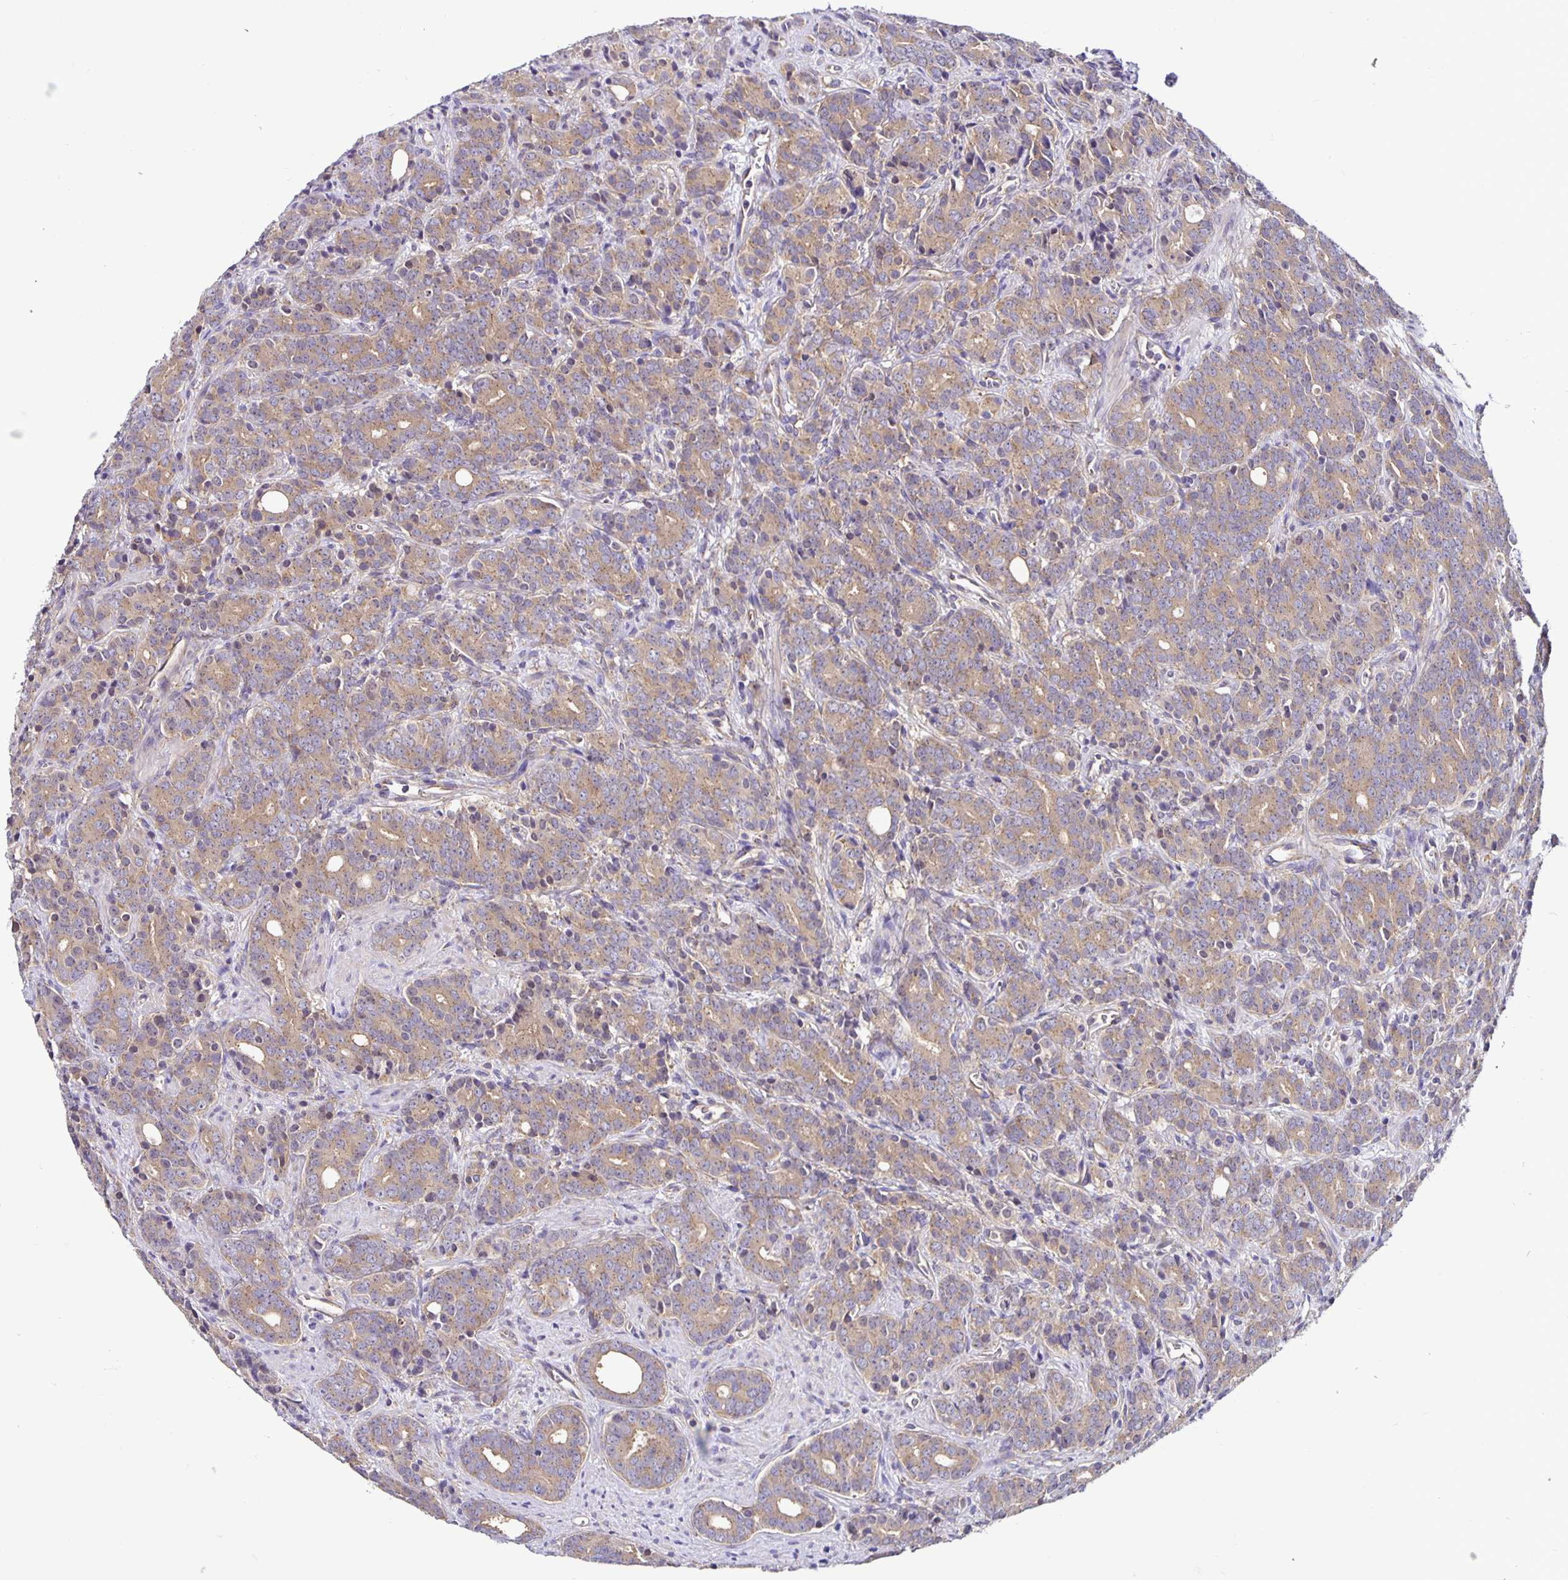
{"staining": {"intensity": "weak", "quantity": ">75%", "location": "cytoplasmic/membranous"}, "tissue": "prostate cancer", "cell_type": "Tumor cells", "image_type": "cancer", "snomed": [{"axis": "morphology", "description": "Adenocarcinoma, High grade"}, {"axis": "topography", "description": "Prostate"}], "caption": "This is a photomicrograph of immunohistochemistry staining of prostate cancer (adenocarcinoma (high-grade)), which shows weak expression in the cytoplasmic/membranous of tumor cells.", "gene": "SNX5", "patient": {"sex": "male", "age": 84}}